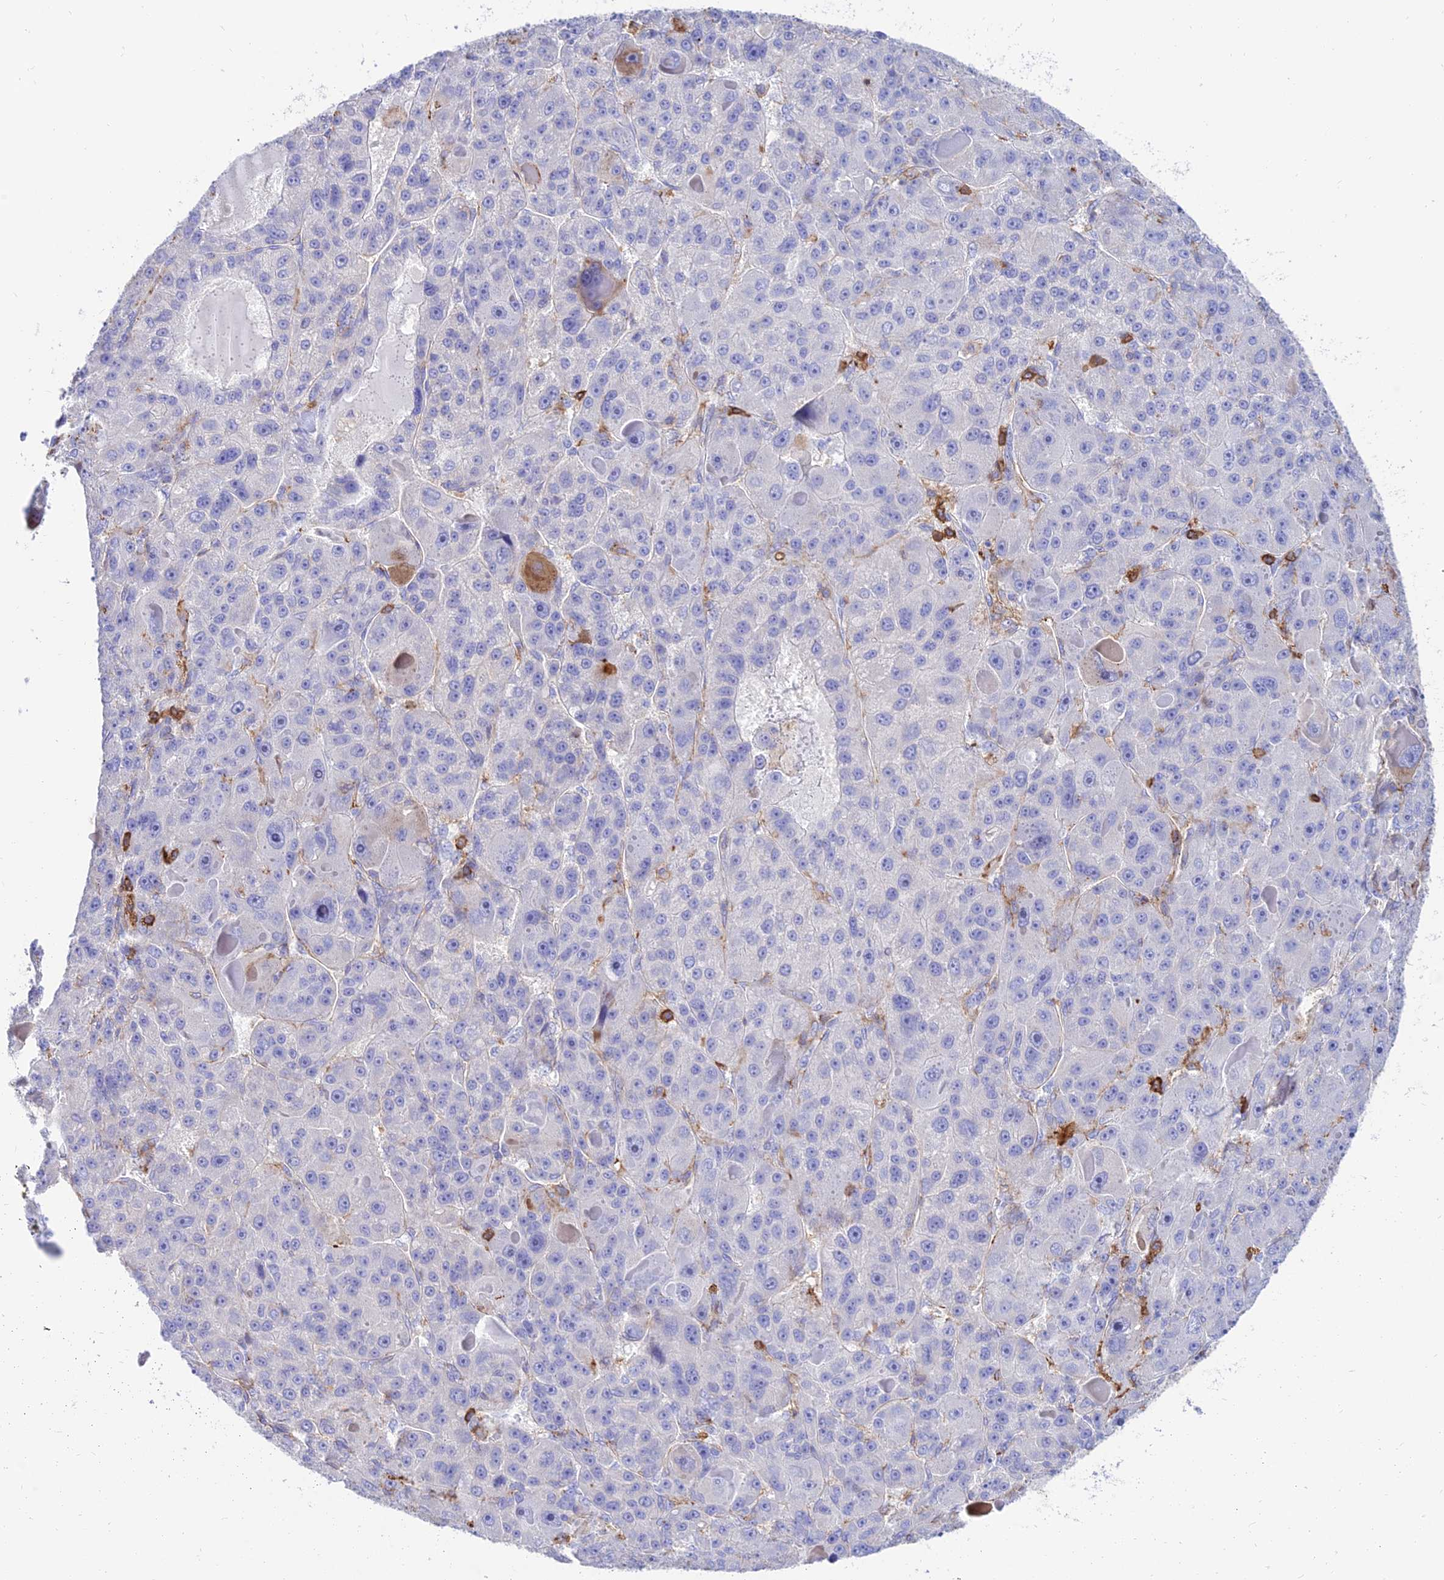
{"staining": {"intensity": "negative", "quantity": "none", "location": "none"}, "tissue": "liver cancer", "cell_type": "Tumor cells", "image_type": "cancer", "snomed": [{"axis": "morphology", "description": "Carcinoma, Hepatocellular, NOS"}, {"axis": "topography", "description": "Liver"}], "caption": "DAB immunohistochemical staining of liver hepatocellular carcinoma shows no significant staining in tumor cells. (Stains: DAB (3,3'-diaminobenzidine) immunohistochemistry with hematoxylin counter stain, Microscopy: brightfield microscopy at high magnification).", "gene": "SREK1IP1", "patient": {"sex": "male", "age": 76}}